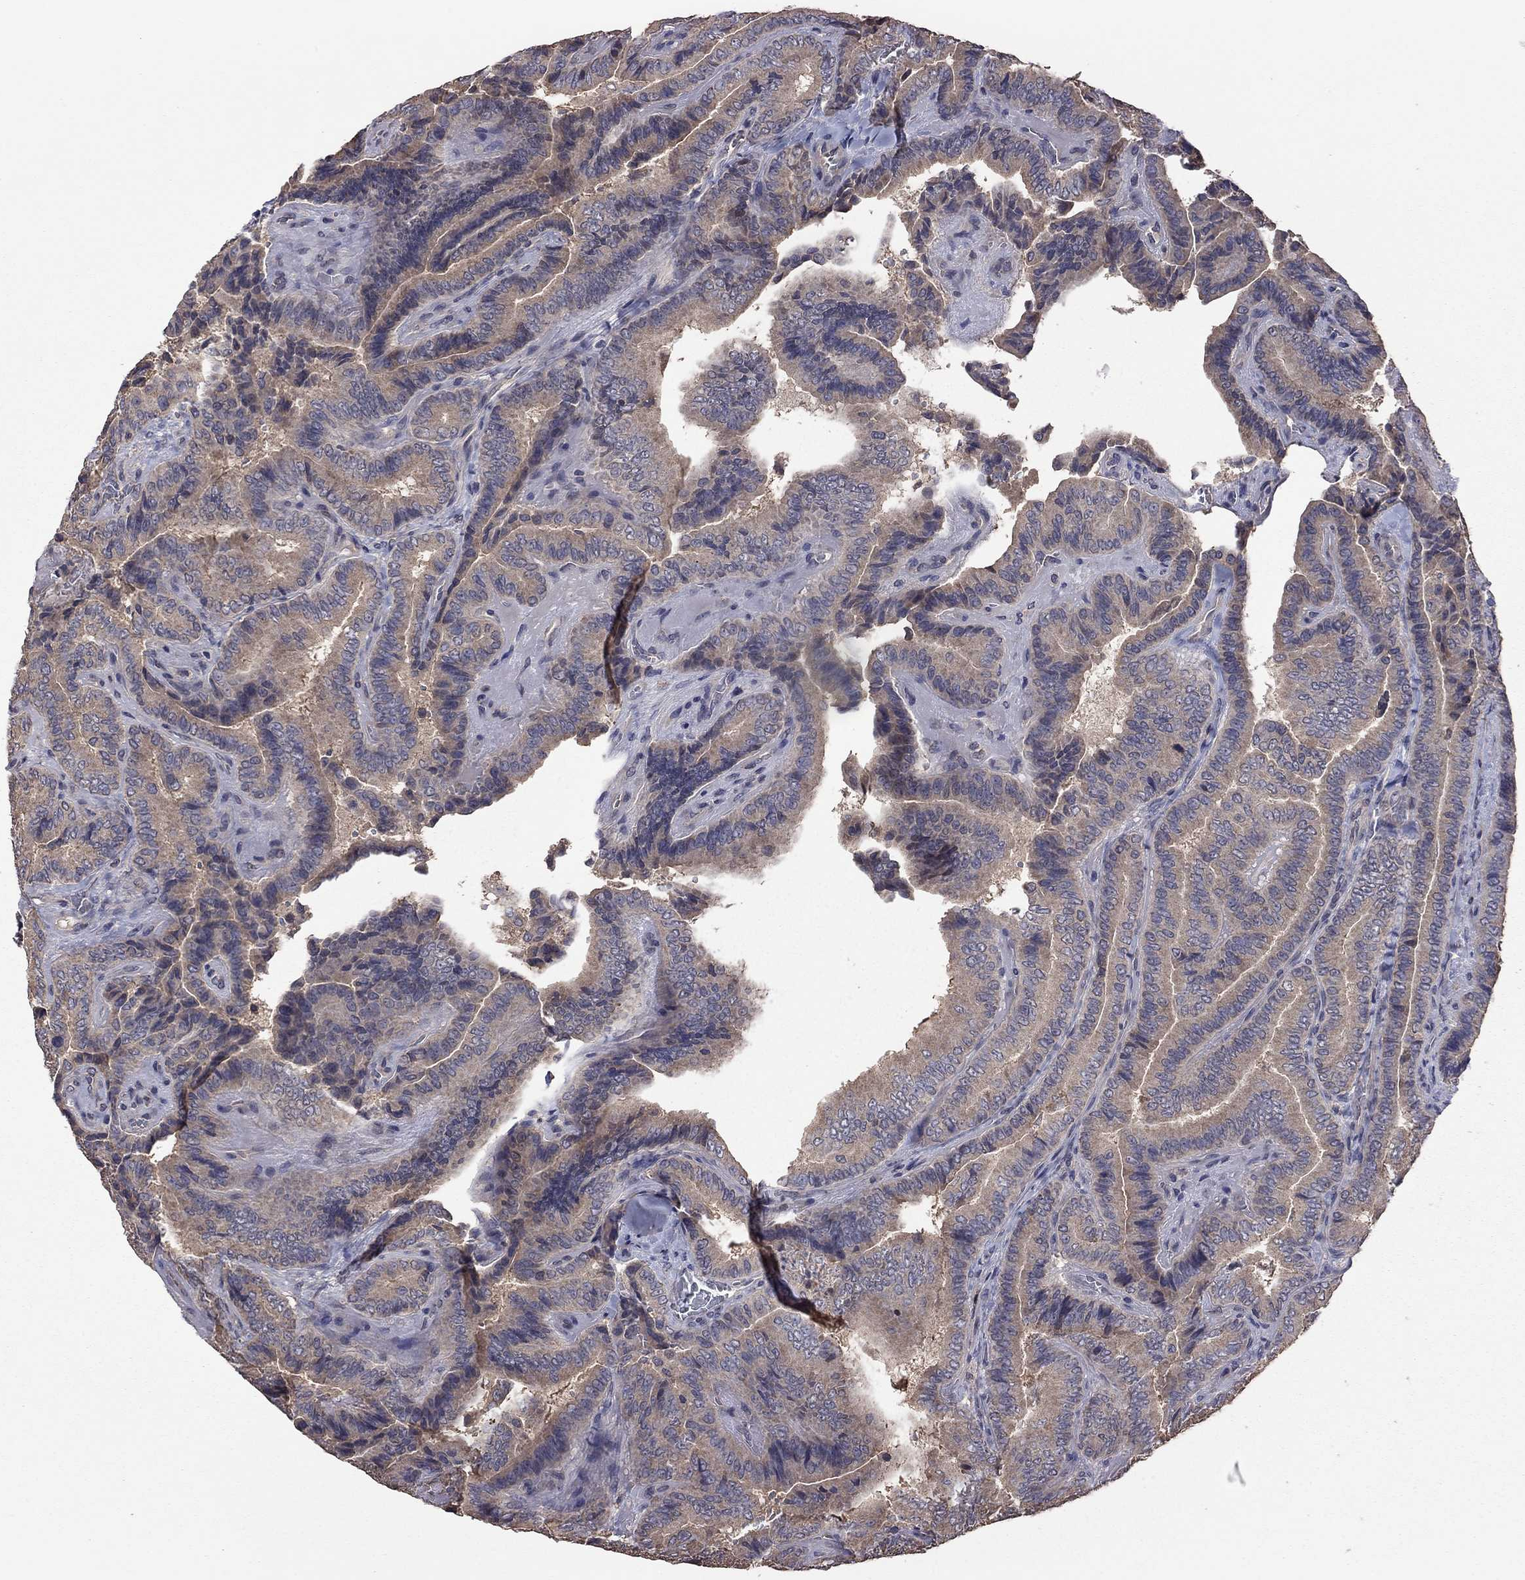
{"staining": {"intensity": "moderate", "quantity": "25%-75%", "location": "cytoplasmic/membranous"}, "tissue": "thyroid cancer", "cell_type": "Tumor cells", "image_type": "cancer", "snomed": [{"axis": "morphology", "description": "Papillary adenocarcinoma, NOS"}, {"axis": "topography", "description": "Thyroid gland"}], "caption": "IHC of human papillary adenocarcinoma (thyroid) reveals medium levels of moderate cytoplasmic/membranous positivity in about 25%-75% of tumor cells.", "gene": "TSNARE1", "patient": {"sex": "male", "age": 61}}